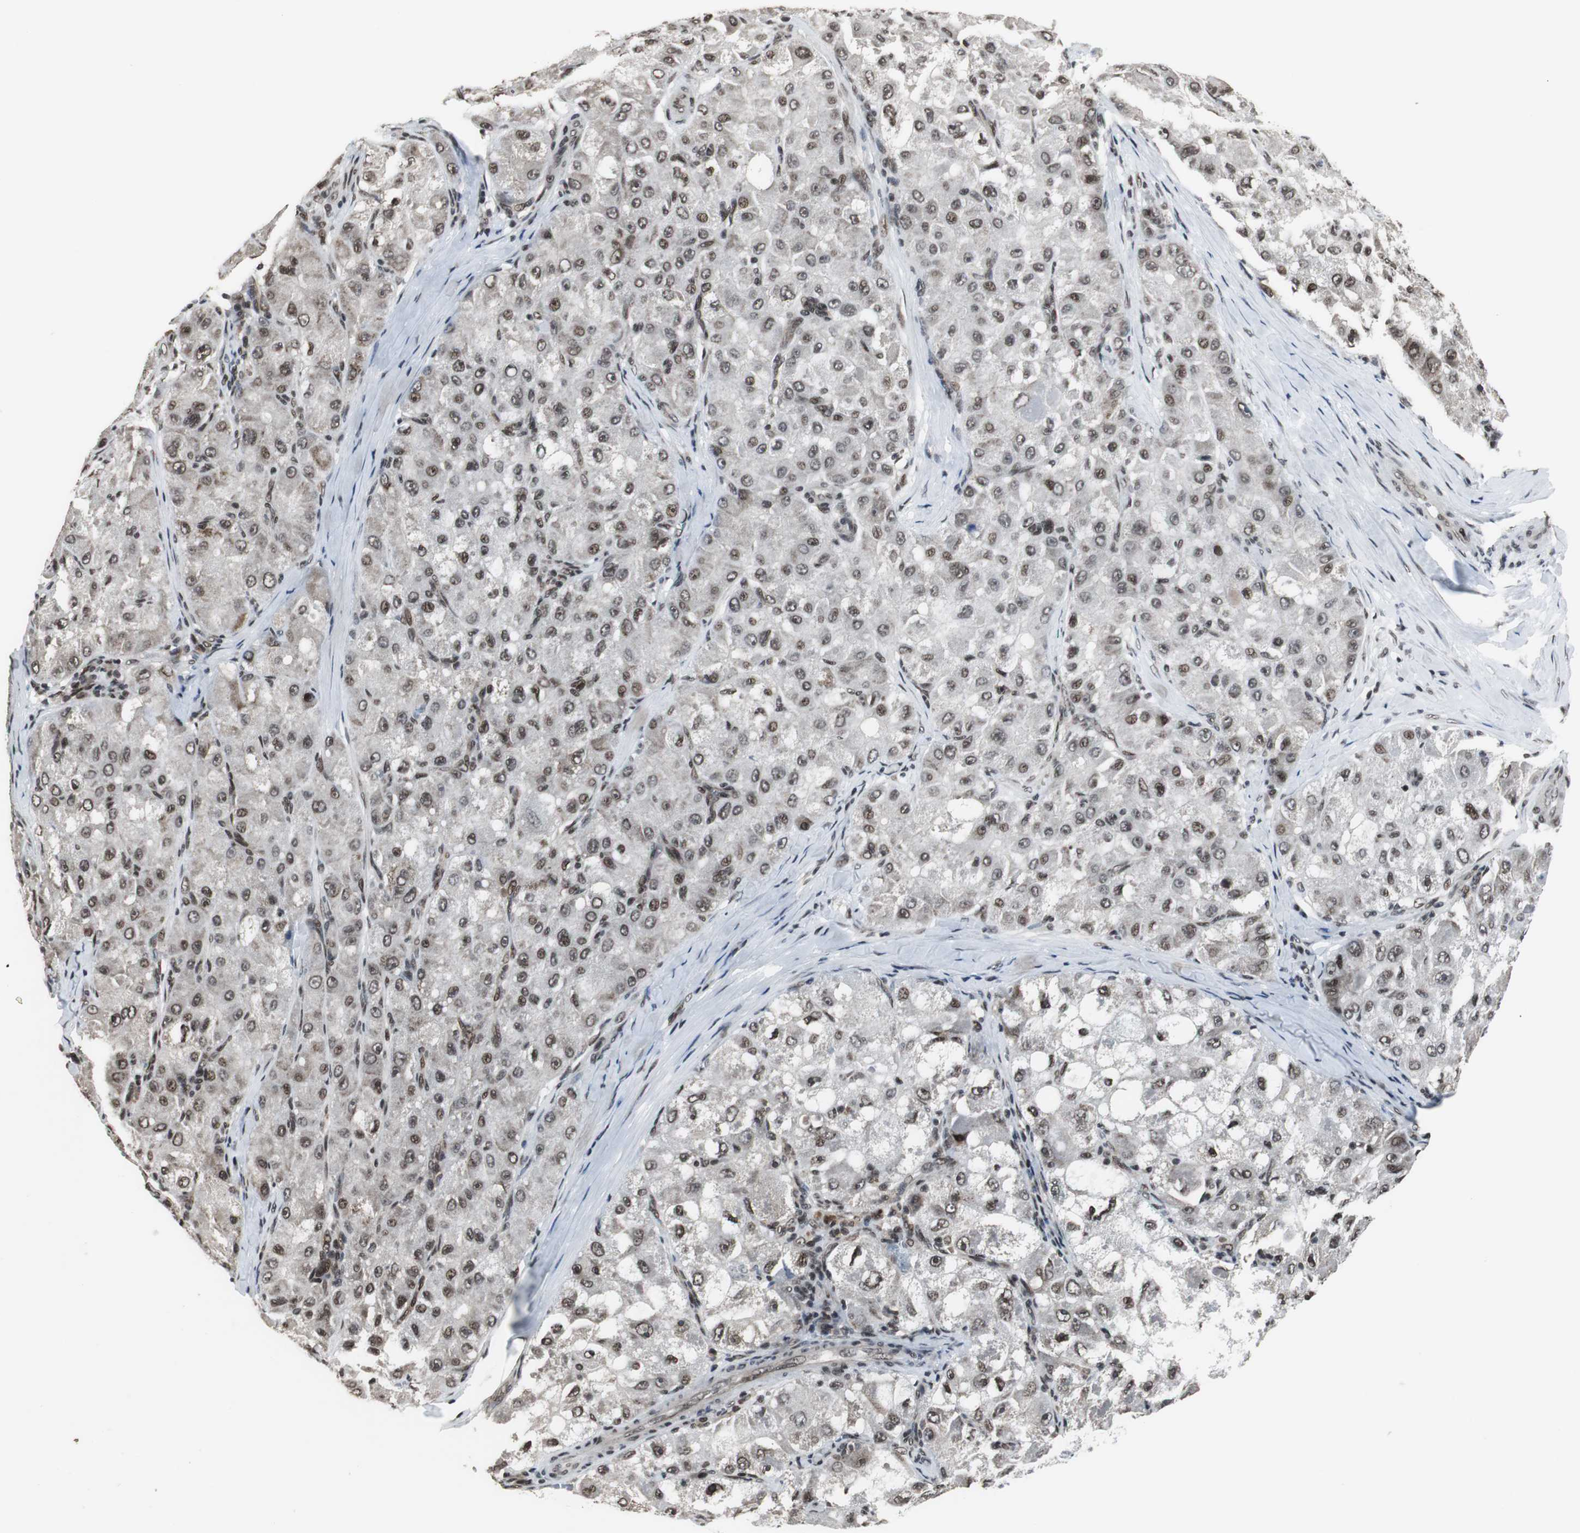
{"staining": {"intensity": "moderate", "quantity": ">75%", "location": "nuclear"}, "tissue": "liver cancer", "cell_type": "Tumor cells", "image_type": "cancer", "snomed": [{"axis": "morphology", "description": "Carcinoma, Hepatocellular, NOS"}, {"axis": "topography", "description": "Liver"}], "caption": "Immunohistochemistry image of liver cancer stained for a protein (brown), which reveals medium levels of moderate nuclear positivity in approximately >75% of tumor cells.", "gene": "CDK9", "patient": {"sex": "male", "age": 80}}